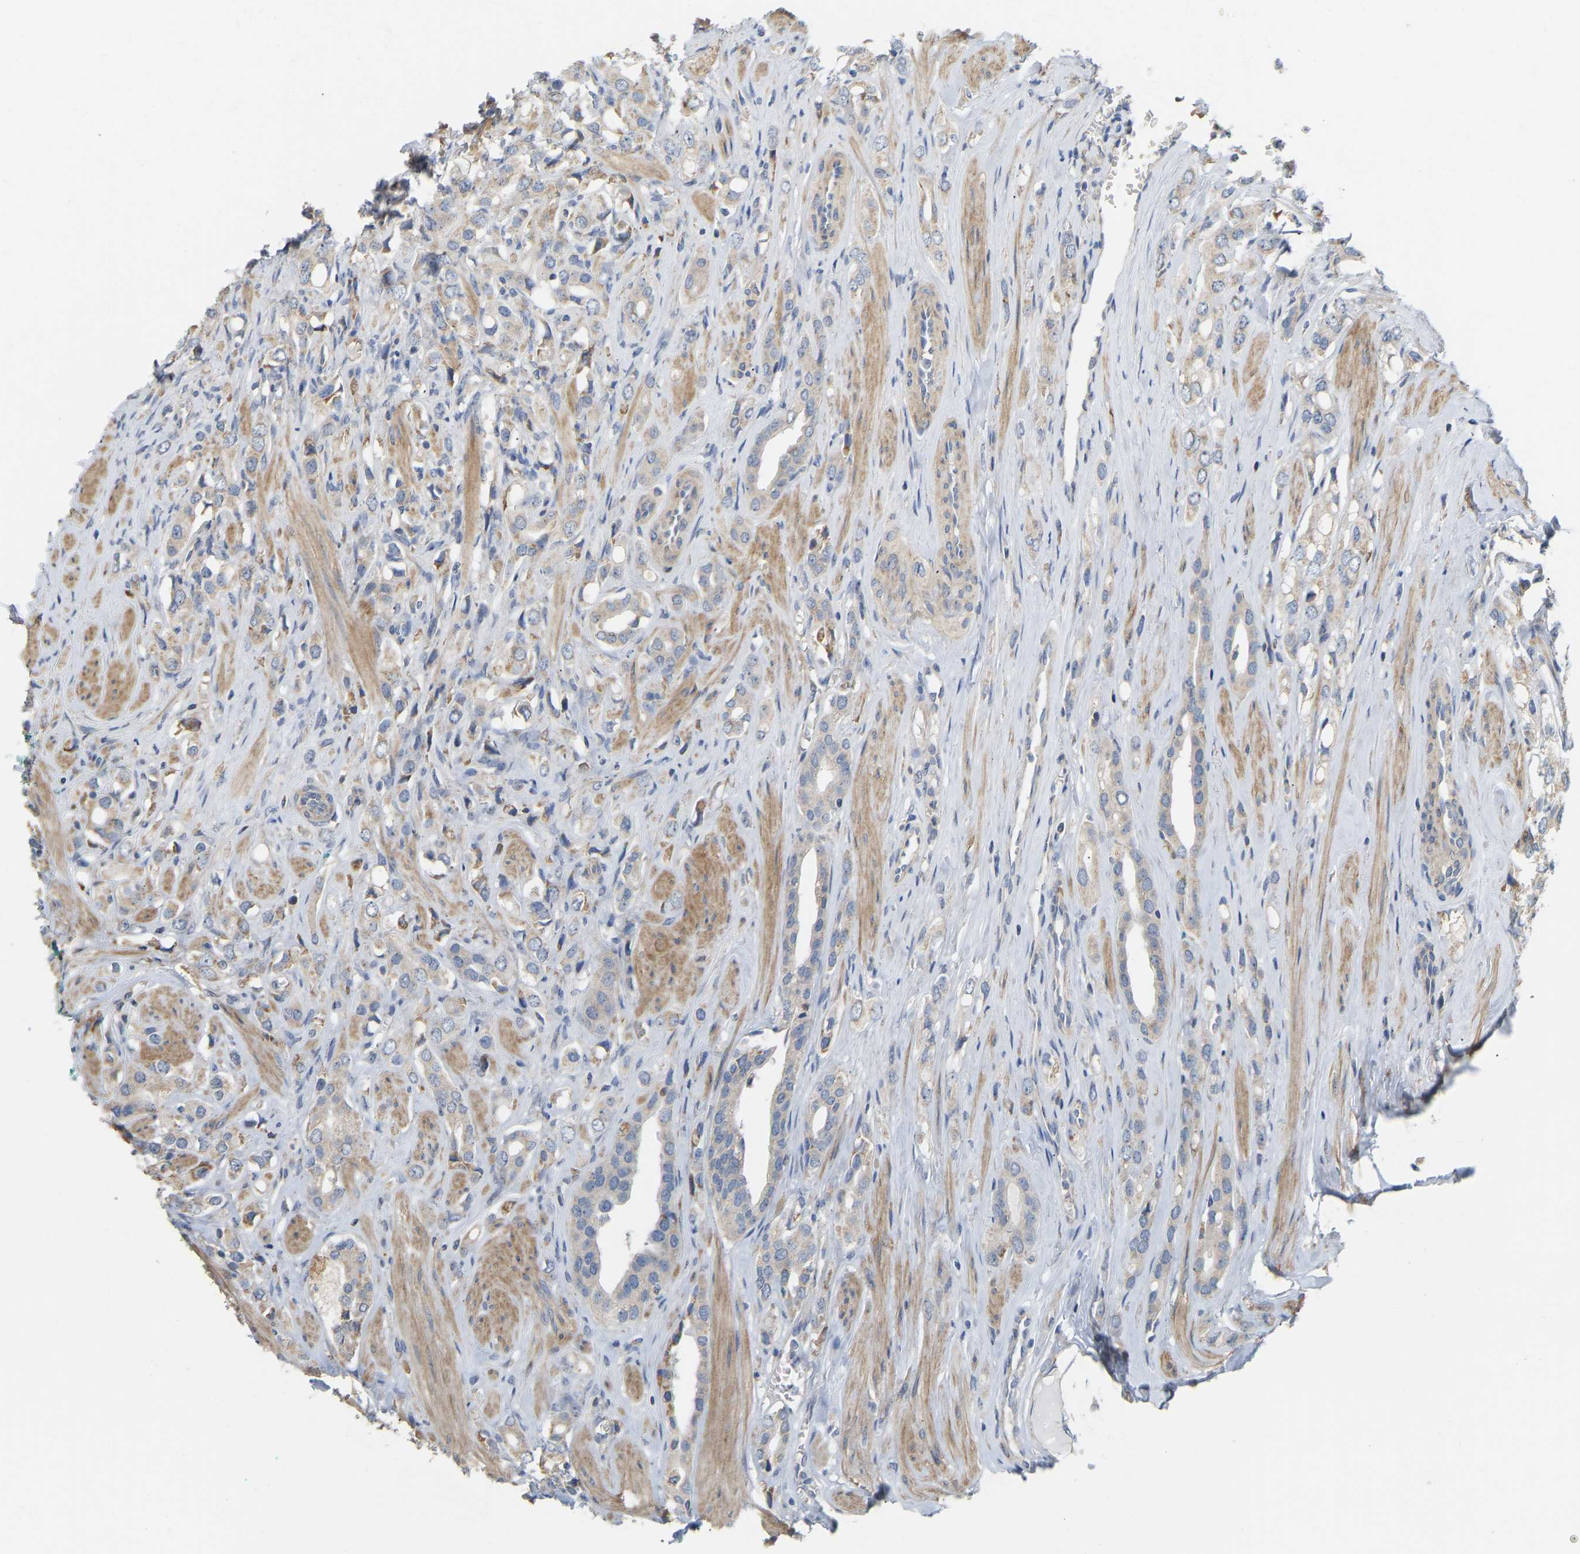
{"staining": {"intensity": "weak", "quantity": "<25%", "location": "cytoplasmic/membranous"}, "tissue": "prostate cancer", "cell_type": "Tumor cells", "image_type": "cancer", "snomed": [{"axis": "morphology", "description": "Adenocarcinoma, High grade"}, {"axis": "topography", "description": "Prostate"}], "caption": "There is no significant expression in tumor cells of prostate high-grade adenocarcinoma. Brightfield microscopy of immunohistochemistry stained with DAB (brown) and hematoxylin (blue), captured at high magnification.", "gene": "HACD2", "patient": {"sex": "male", "age": 52}}